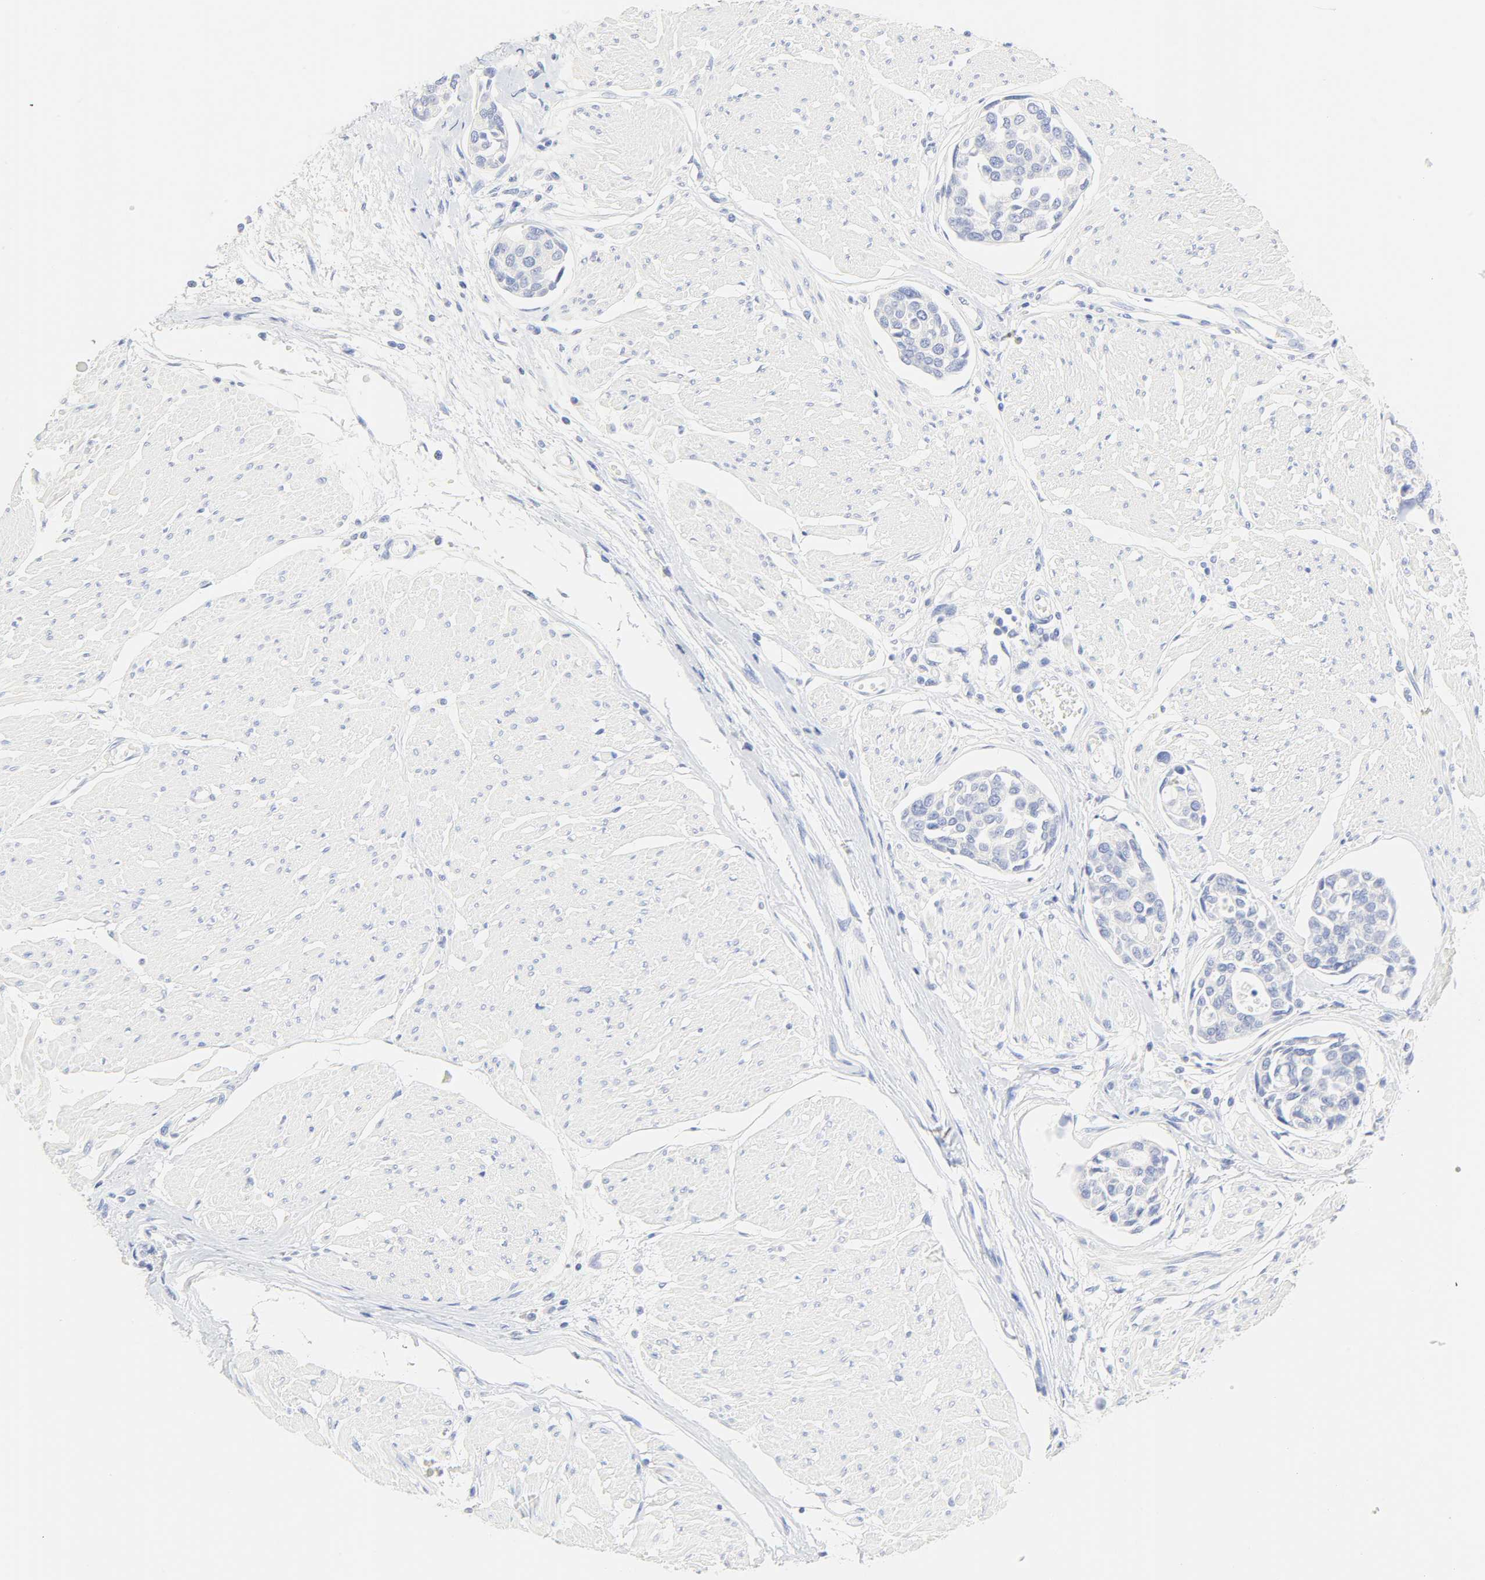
{"staining": {"intensity": "negative", "quantity": "none", "location": "none"}, "tissue": "urothelial cancer", "cell_type": "Tumor cells", "image_type": "cancer", "snomed": [{"axis": "morphology", "description": "Urothelial carcinoma, High grade"}, {"axis": "topography", "description": "Urinary bladder"}], "caption": "Immunohistochemical staining of human high-grade urothelial carcinoma demonstrates no significant staining in tumor cells. The staining is performed using DAB brown chromogen with nuclei counter-stained in using hematoxylin.", "gene": "SLCO1B3", "patient": {"sex": "male", "age": 78}}